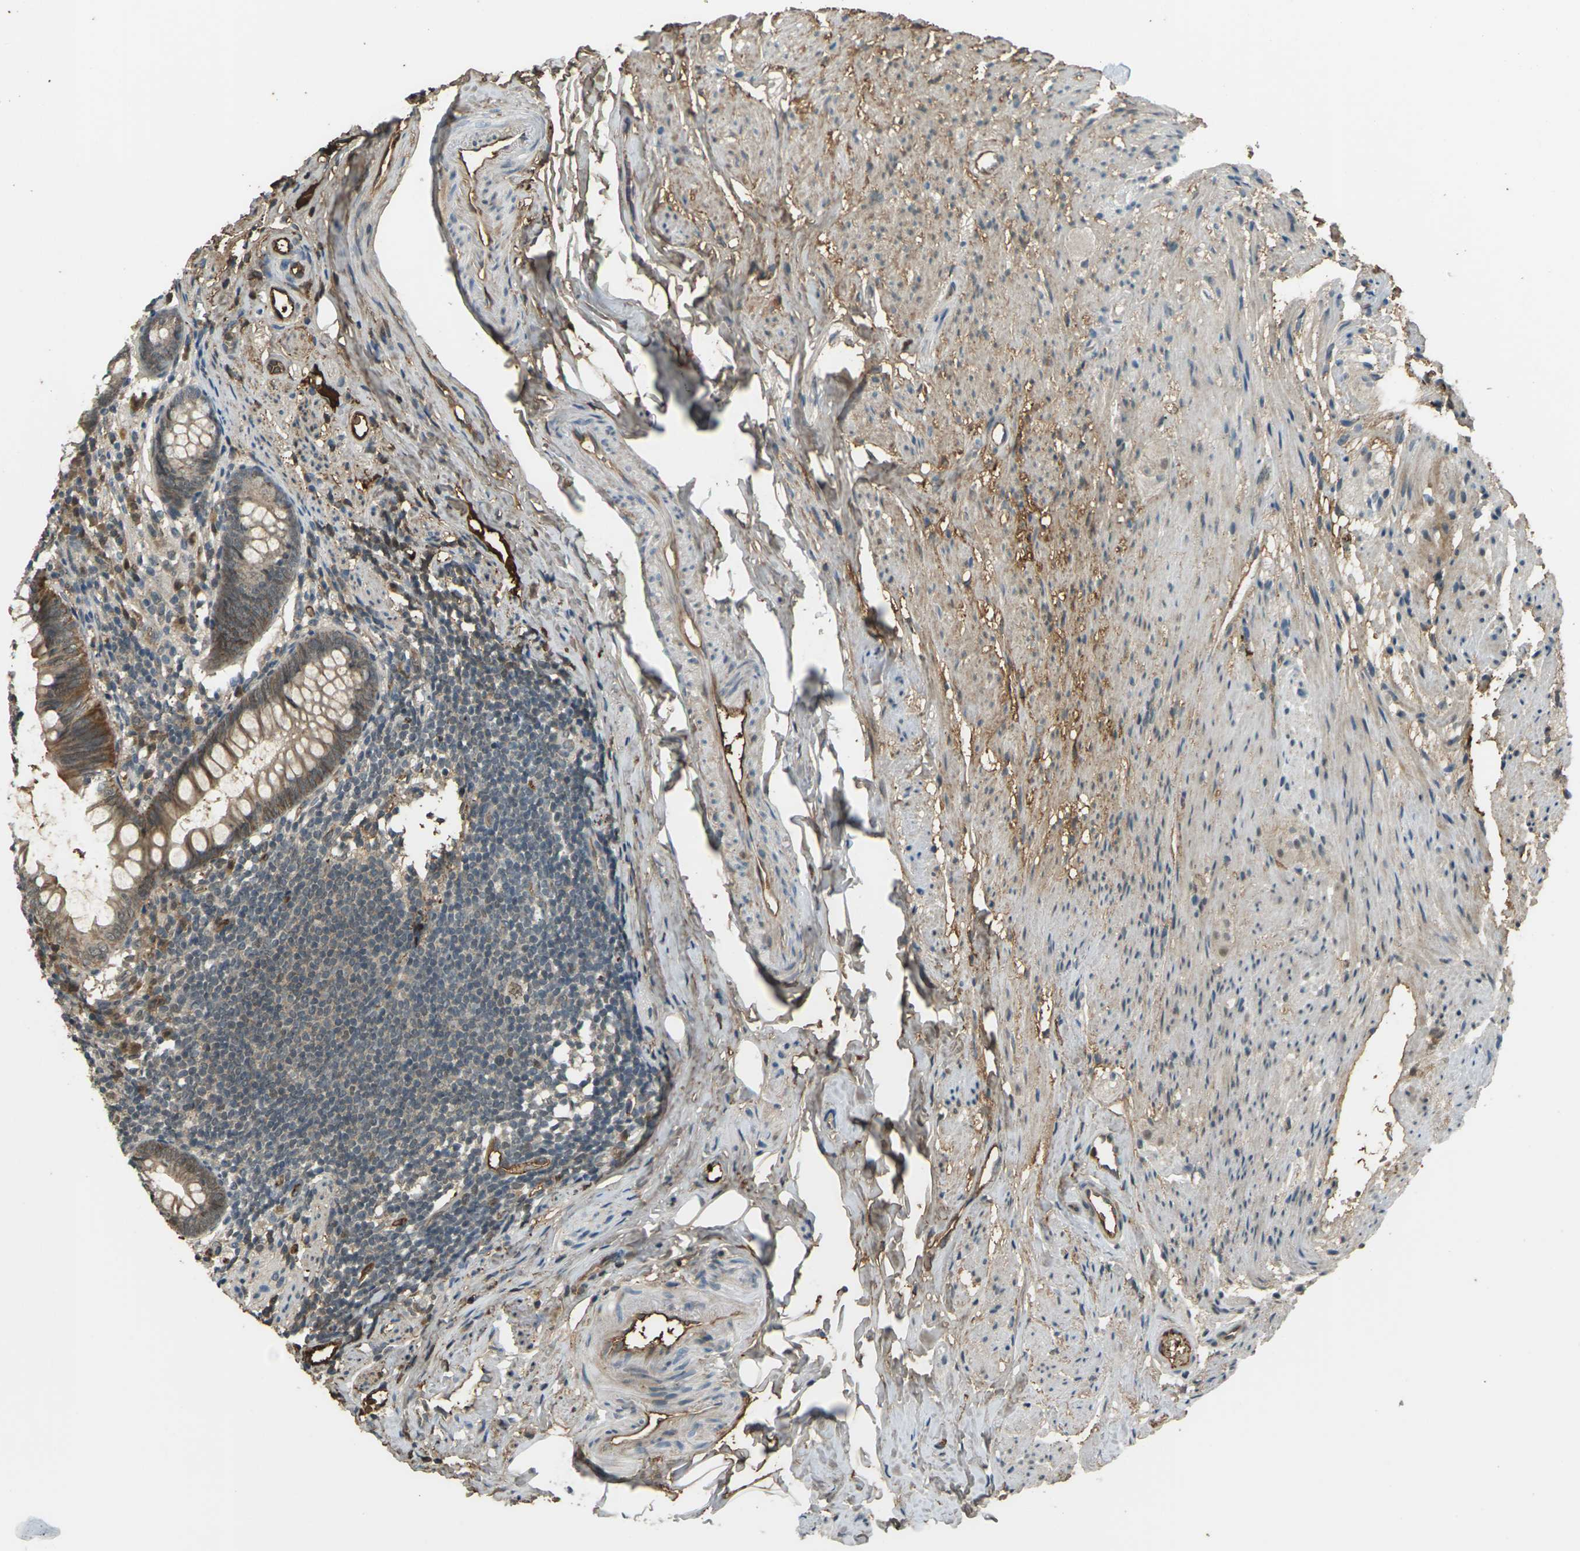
{"staining": {"intensity": "moderate", "quantity": ">75%", "location": "cytoplasmic/membranous"}, "tissue": "appendix", "cell_type": "Glandular cells", "image_type": "normal", "snomed": [{"axis": "morphology", "description": "Normal tissue, NOS"}, {"axis": "topography", "description": "Appendix"}], "caption": "Protein analysis of unremarkable appendix reveals moderate cytoplasmic/membranous expression in approximately >75% of glandular cells.", "gene": "CYP1B1", "patient": {"sex": "female", "age": 77}}